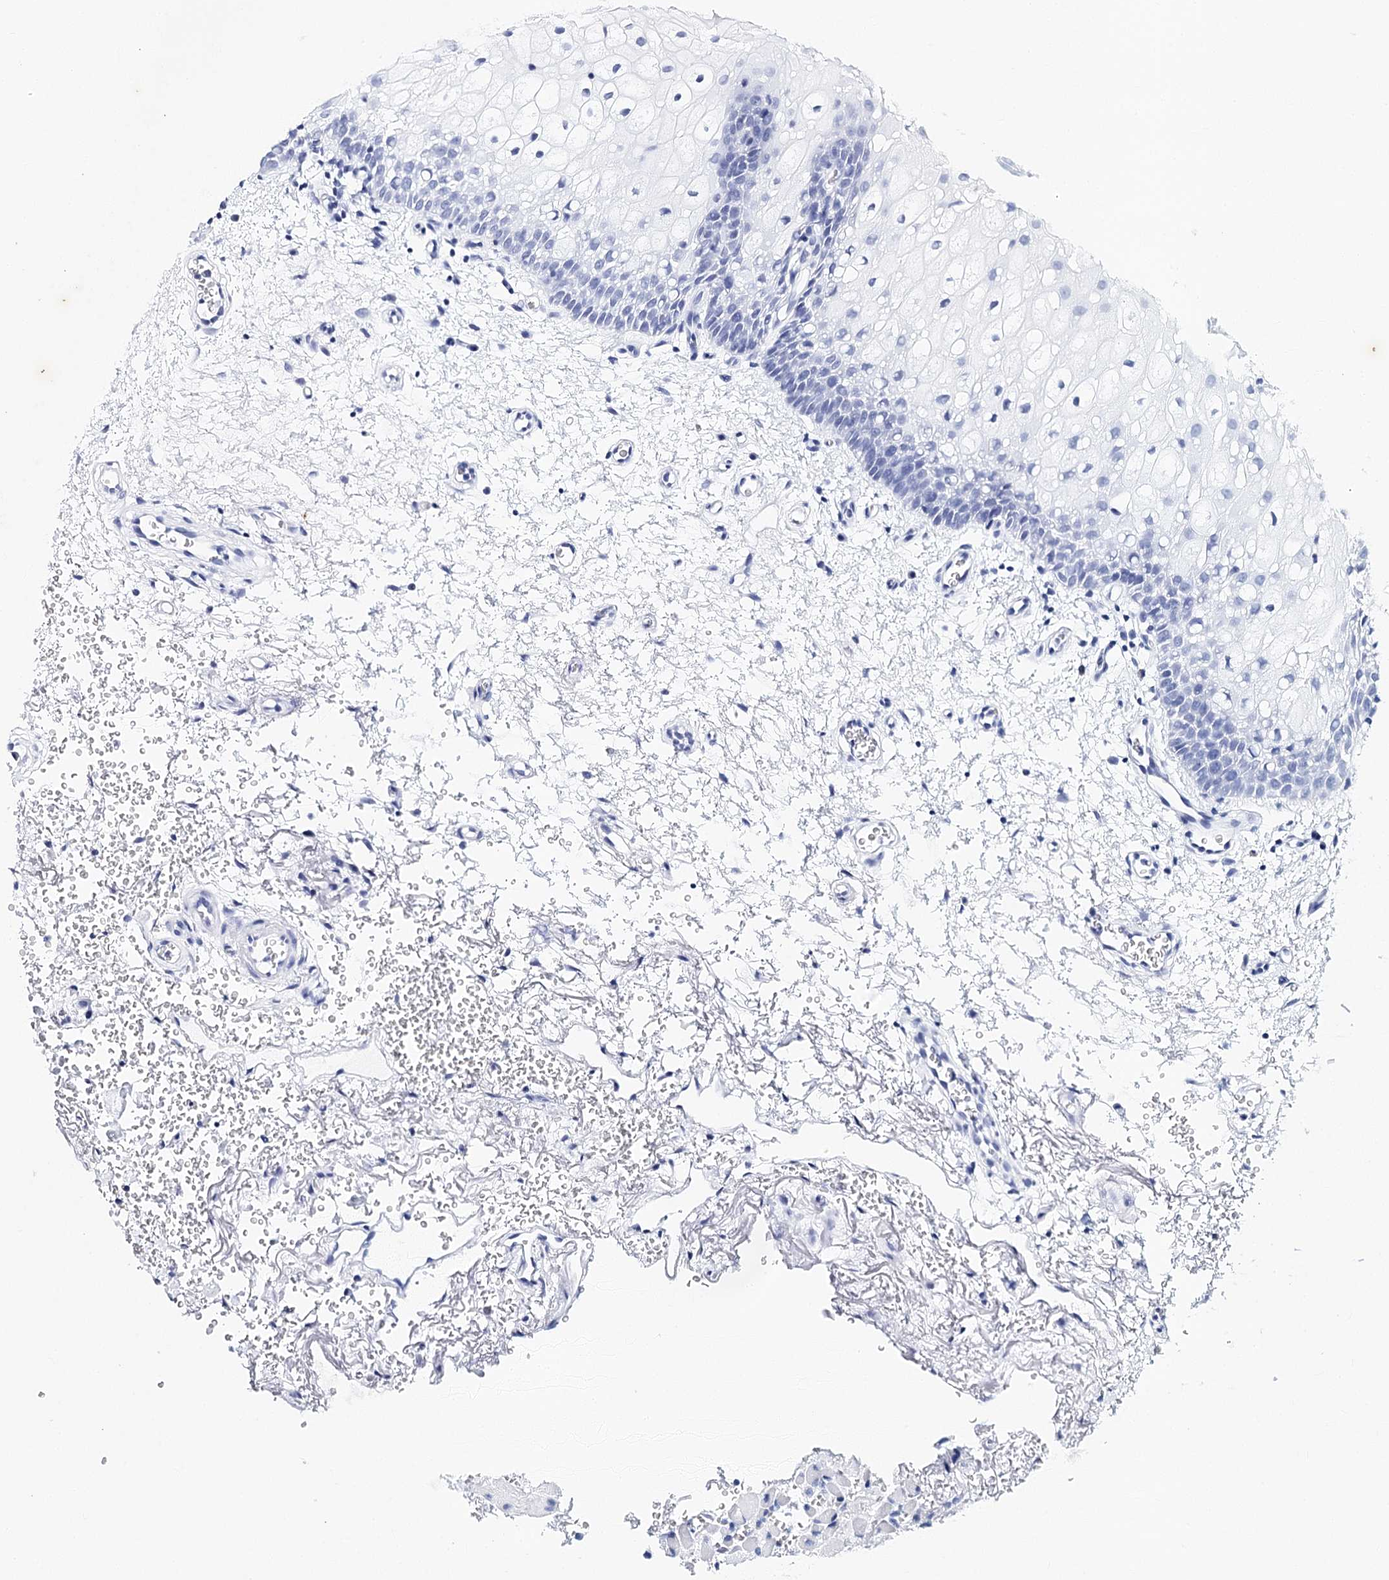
{"staining": {"intensity": "weak", "quantity": "<25%", "location": "nuclear"}, "tissue": "oral mucosa", "cell_type": "Squamous epithelial cells", "image_type": "normal", "snomed": [{"axis": "morphology", "description": "Normal tissue, NOS"}, {"axis": "morphology", "description": "Squamous cell carcinoma, NOS"}, {"axis": "topography", "description": "Oral tissue"}, {"axis": "topography", "description": "Head-Neck"}], "caption": "Image shows no significant protein staining in squamous epithelial cells of benign oral mucosa. Brightfield microscopy of immunohistochemistry stained with DAB (brown) and hematoxylin (blue), captured at high magnification.", "gene": "TEX12", "patient": {"sex": "male", "age": 68}}